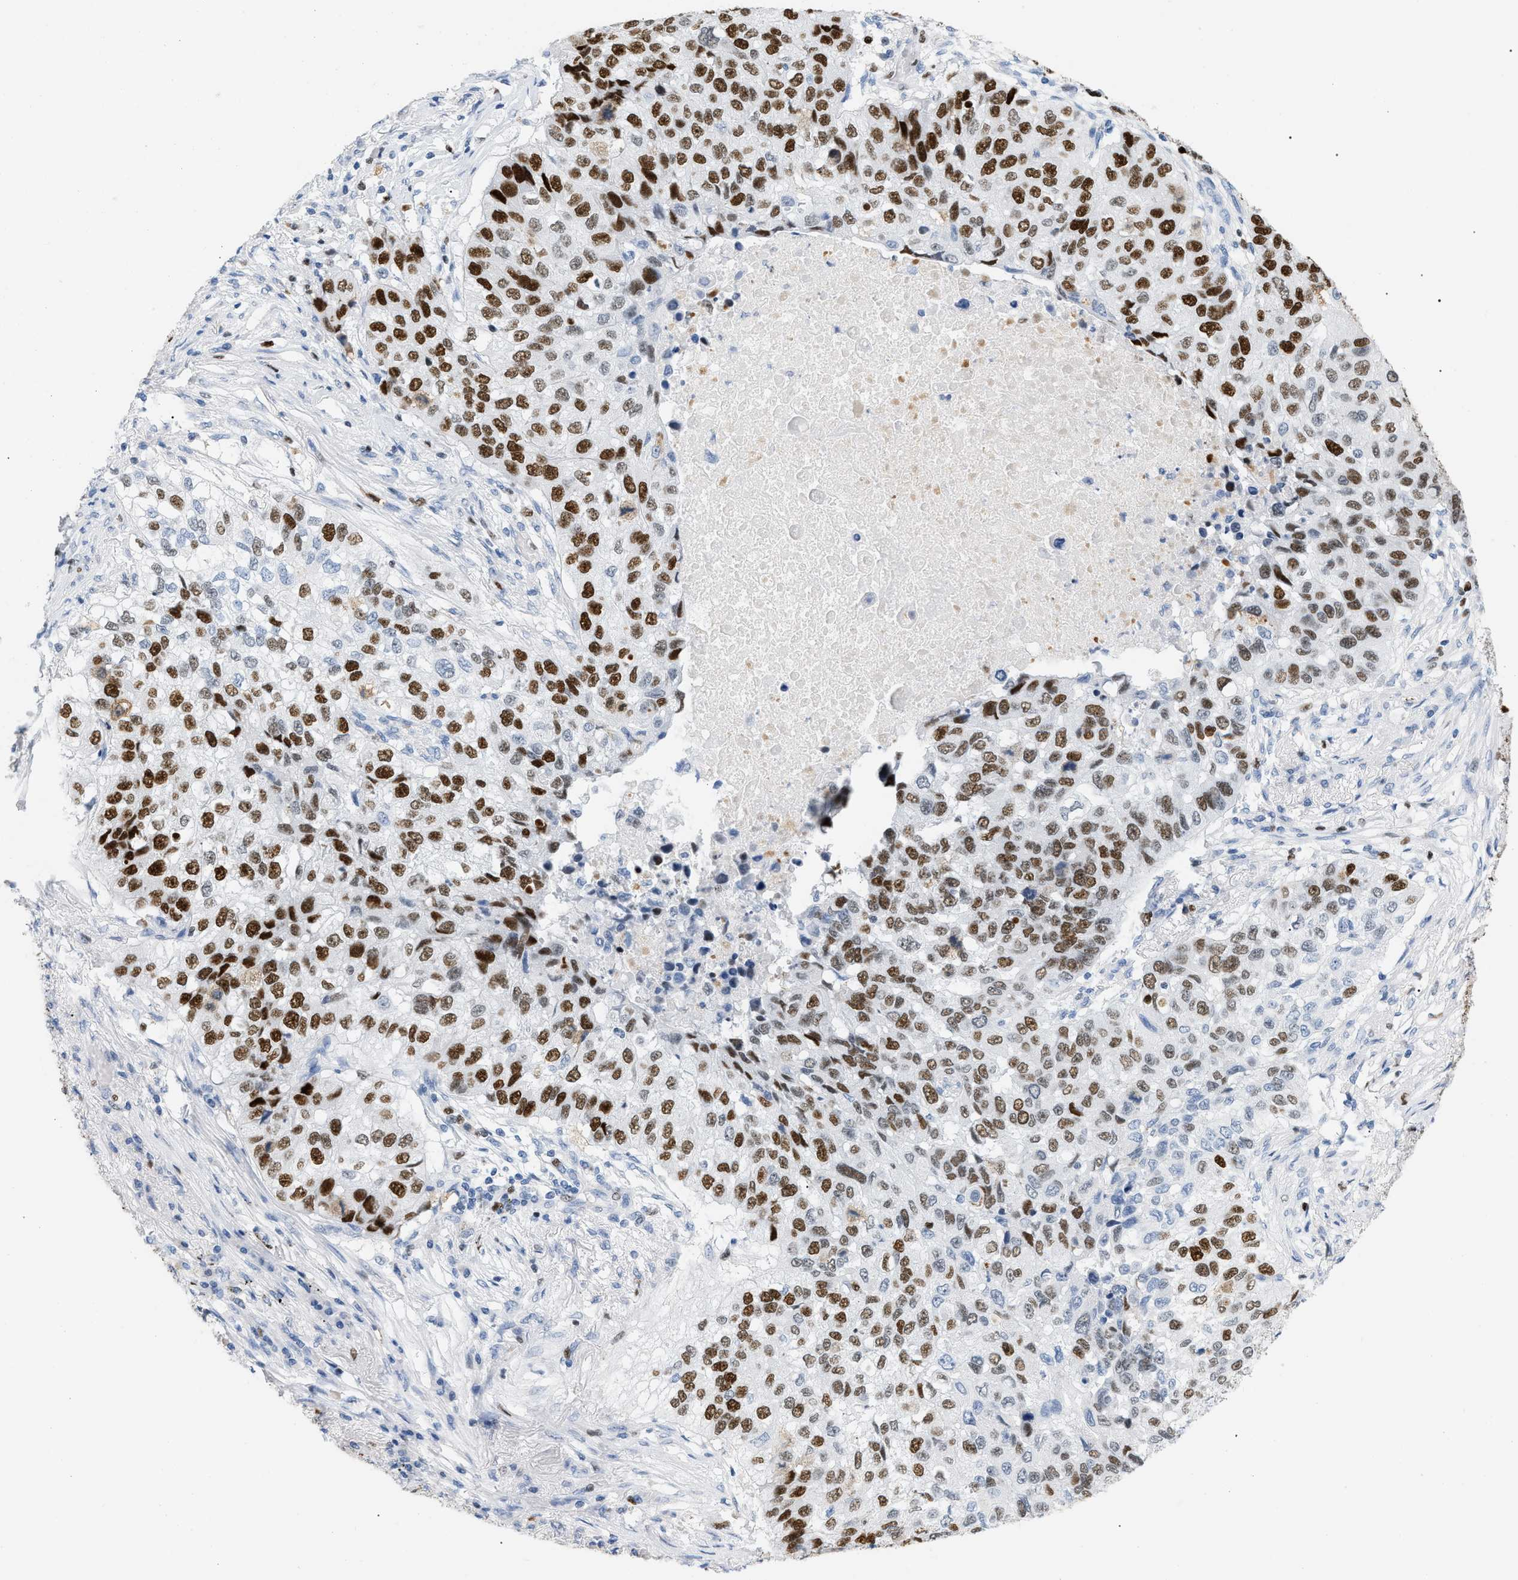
{"staining": {"intensity": "strong", "quantity": ">75%", "location": "nuclear"}, "tissue": "lung cancer", "cell_type": "Tumor cells", "image_type": "cancer", "snomed": [{"axis": "morphology", "description": "Squamous cell carcinoma, NOS"}, {"axis": "topography", "description": "Lung"}], "caption": "Tumor cells show high levels of strong nuclear expression in about >75% of cells in lung cancer (squamous cell carcinoma).", "gene": "MCM7", "patient": {"sex": "male", "age": 57}}